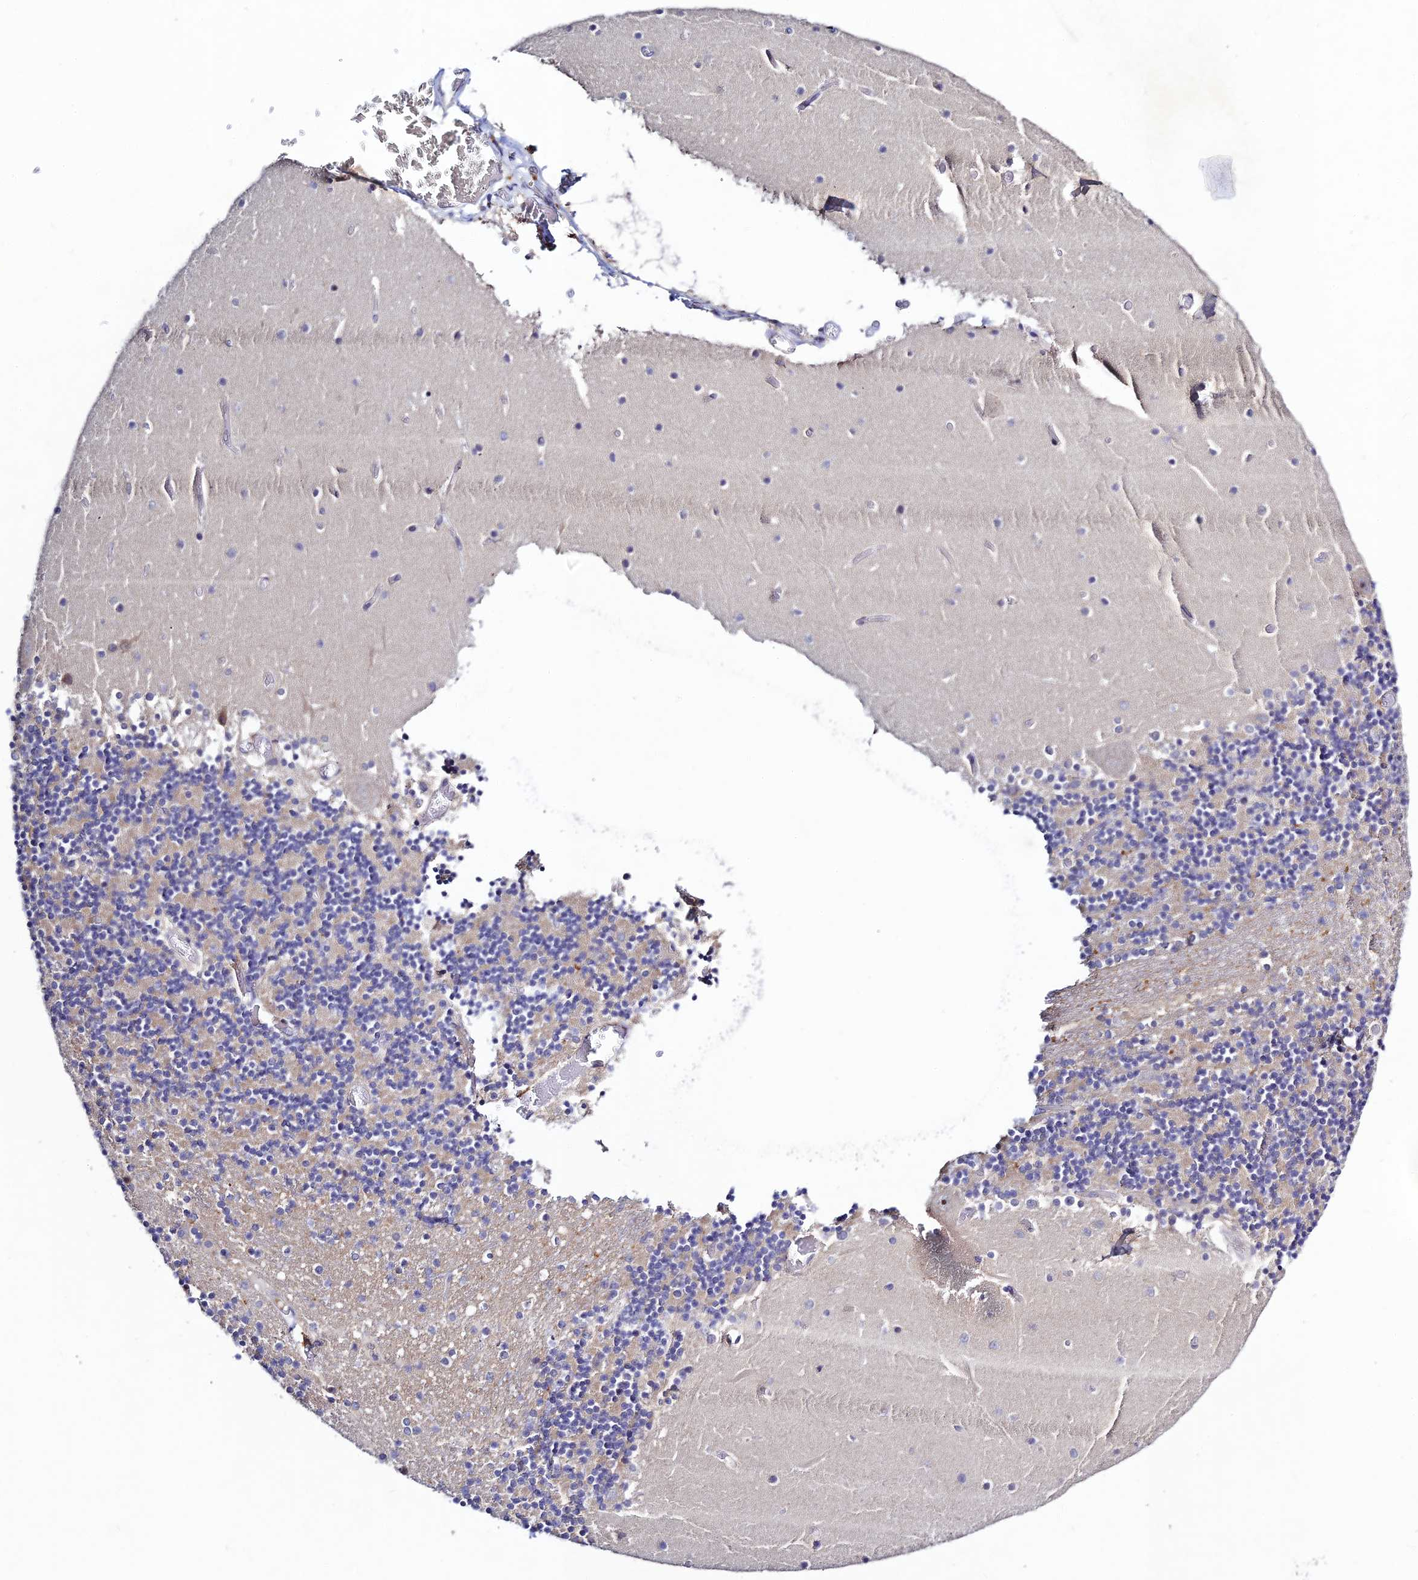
{"staining": {"intensity": "negative", "quantity": "none", "location": "none"}, "tissue": "cerebellum", "cell_type": "Cells in granular layer", "image_type": "normal", "snomed": [{"axis": "morphology", "description": "Normal tissue, NOS"}, {"axis": "topography", "description": "Cerebellum"}], "caption": "This is an immunohistochemistry (IHC) photomicrograph of benign cerebellum. There is no positivity in cells in granular layer.", "gene": "CHST5", "patient": {"sex": "female", "age": 28}}